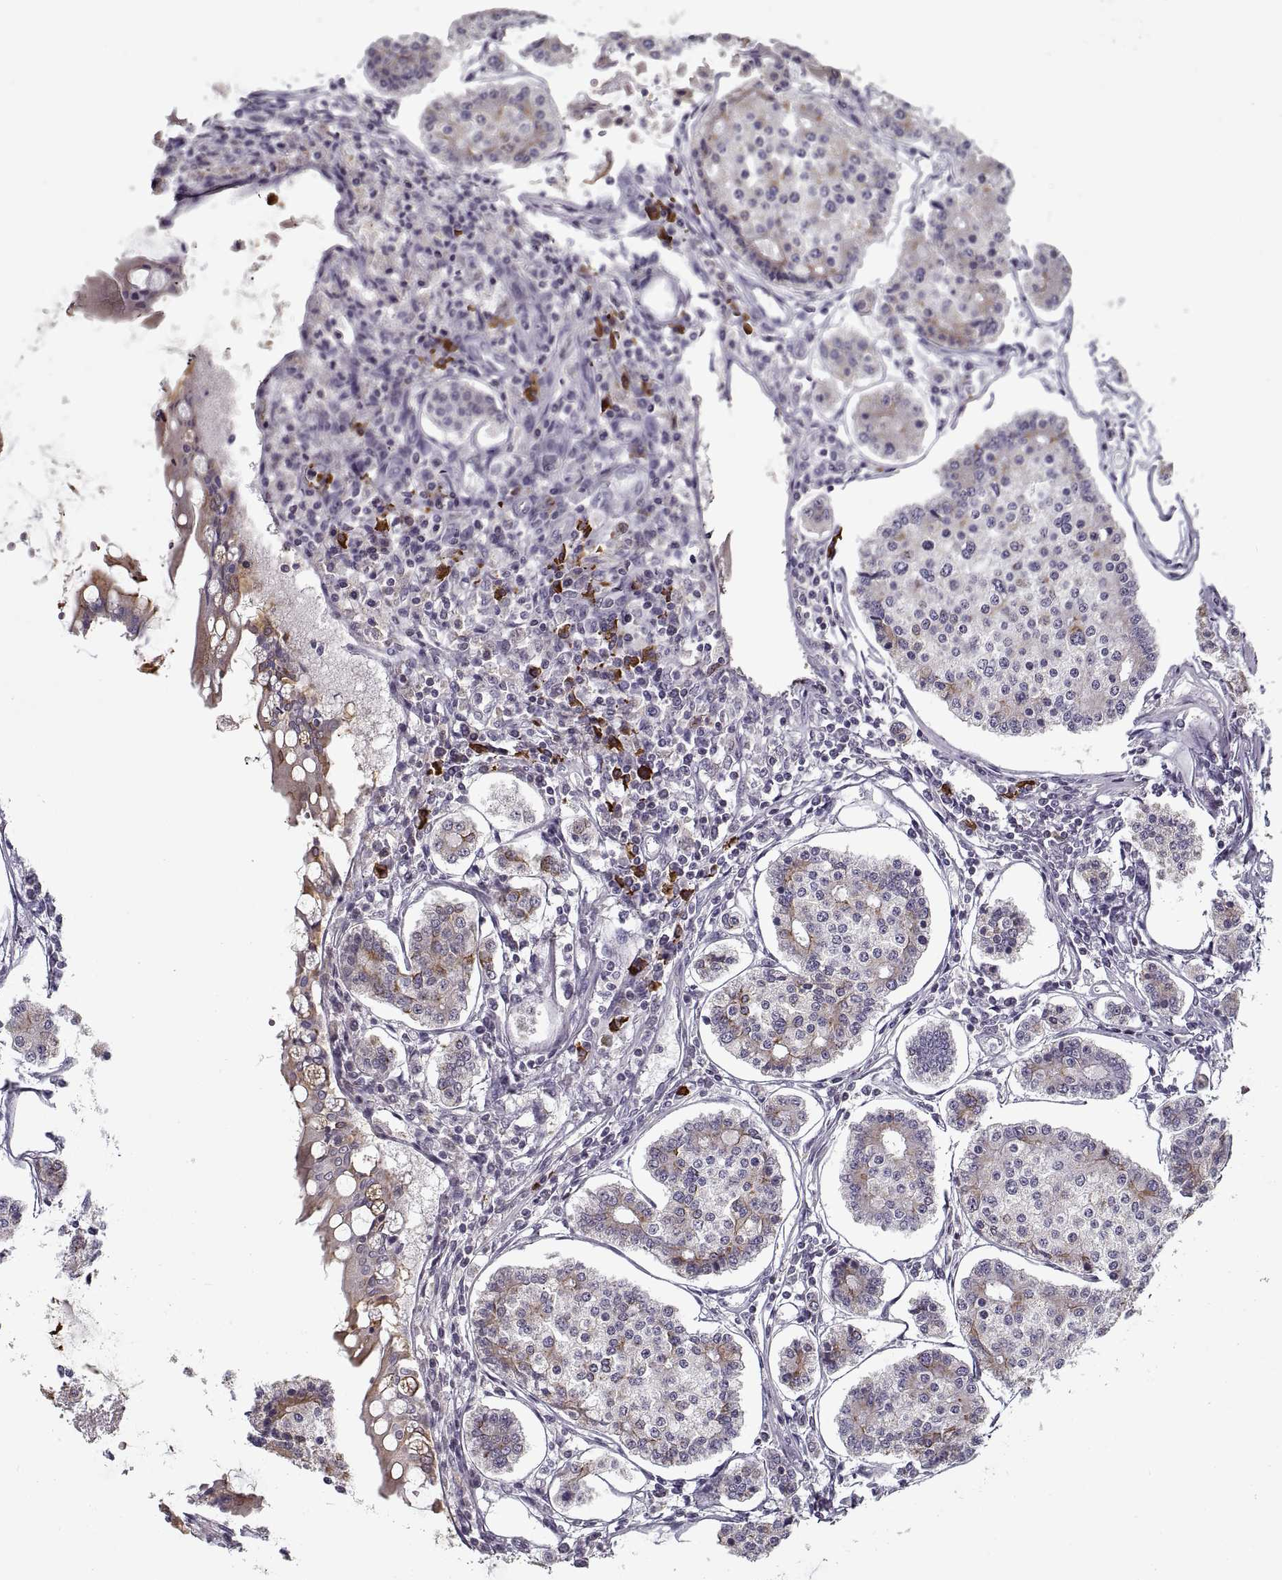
{"staining": {"intensity": "weak", "quantity": "<25%", "location": "cytoplasmic/membranous"}, "tissue": "carcinoid", "cell_type": "Tumor cells", "image_type": "cancer", "snomed": [{"axis": "morphology", "description": "Carcinoid, malignant, NOS"}, {"axis": "topography", "description": "Small intestine"}], "caption": "An immunohistochemistry image of carcinoid is shown. There is no staining in tumor cells of carcinoid.", "gene": "GAD2", "patient": {"sex": "female", "age": 65}}